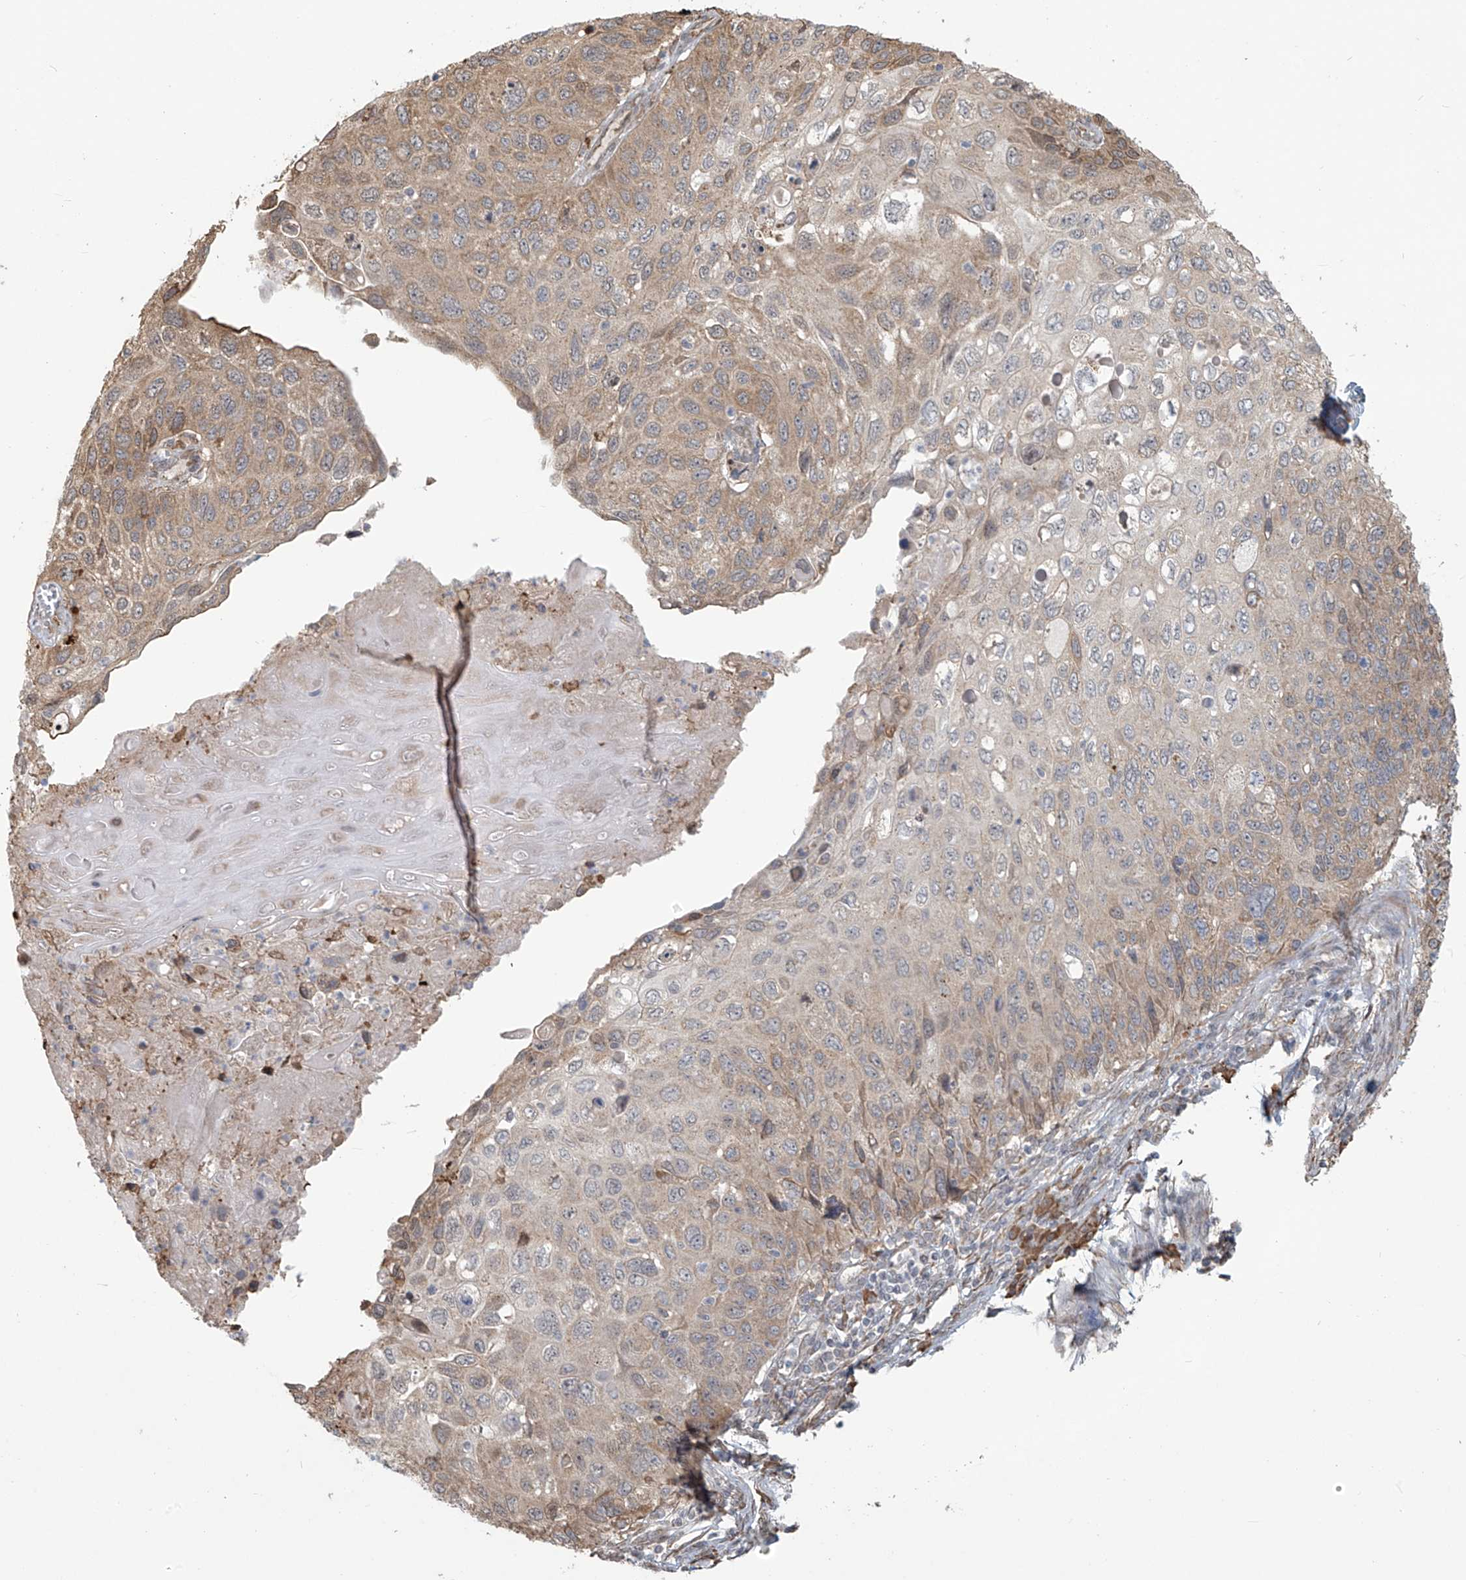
{"staining": {"intensity": "weak", "quantity": "25%-75%", "location": "cytoplasmic/membranous"}, "tissue": "cervical cancer", "cell_type": "Tumor cells", "image_type": "cancer", "snomed": [{"axis": "morphology", "description": "Squamous cell carcinoma, NOS"}, {"axis": "topography", "description": "Cervix"}], "caption": "Weak cytoplasmic/membranous protein positivity is identified in about 25%-75% of tumor cells in cervical cancer (squamous cell carcinoma).", "gene": "PLEKHM3", "patient": {"sex": "female", "age": 70}}